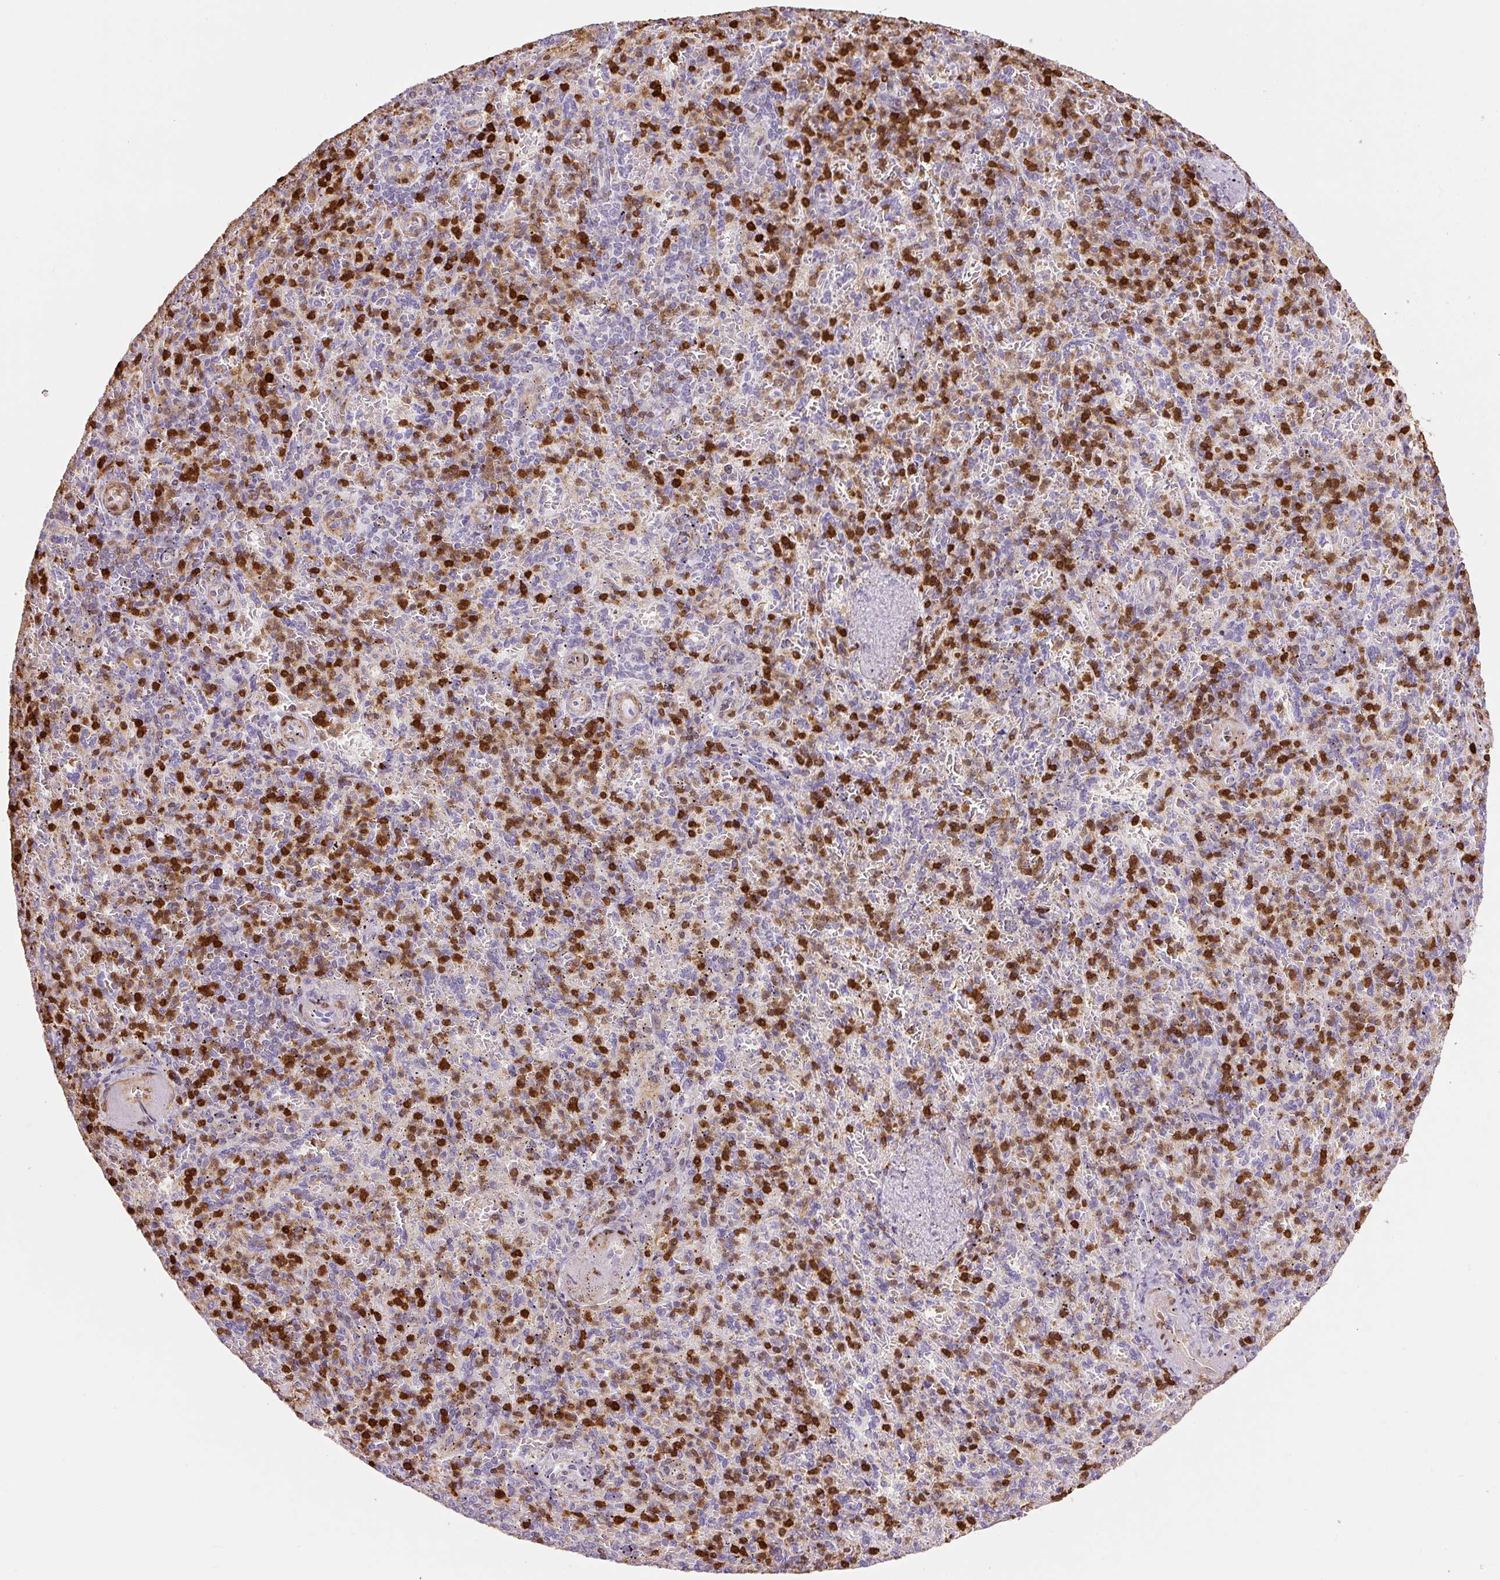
{"staining": {"intensity": "strong", "quantity": "25%-75%", "location": "cytoplasmic/membranous,nuclear"}, "tissue": "spleen", "cell_type": "Cells in red pulp", "image_type": "normal", "snomed": [{"axis": "morphology", "description": "Normal tissue, NOS"}, {"axis": "topography", "description": "Spleen"}], "caption": "Benign spleen was stained to show a protein in brown. There is high levels of strong cytoplasmic/membranous,nuclear staining in approximately 25%-75% of cells in red pulp. (Stains: DAB in brown, nuclei in blue, Microscopy: brightfield microscopy at high magnification).", "gene": "S100A4", "patient": {"sex": "female", "age": 74}}